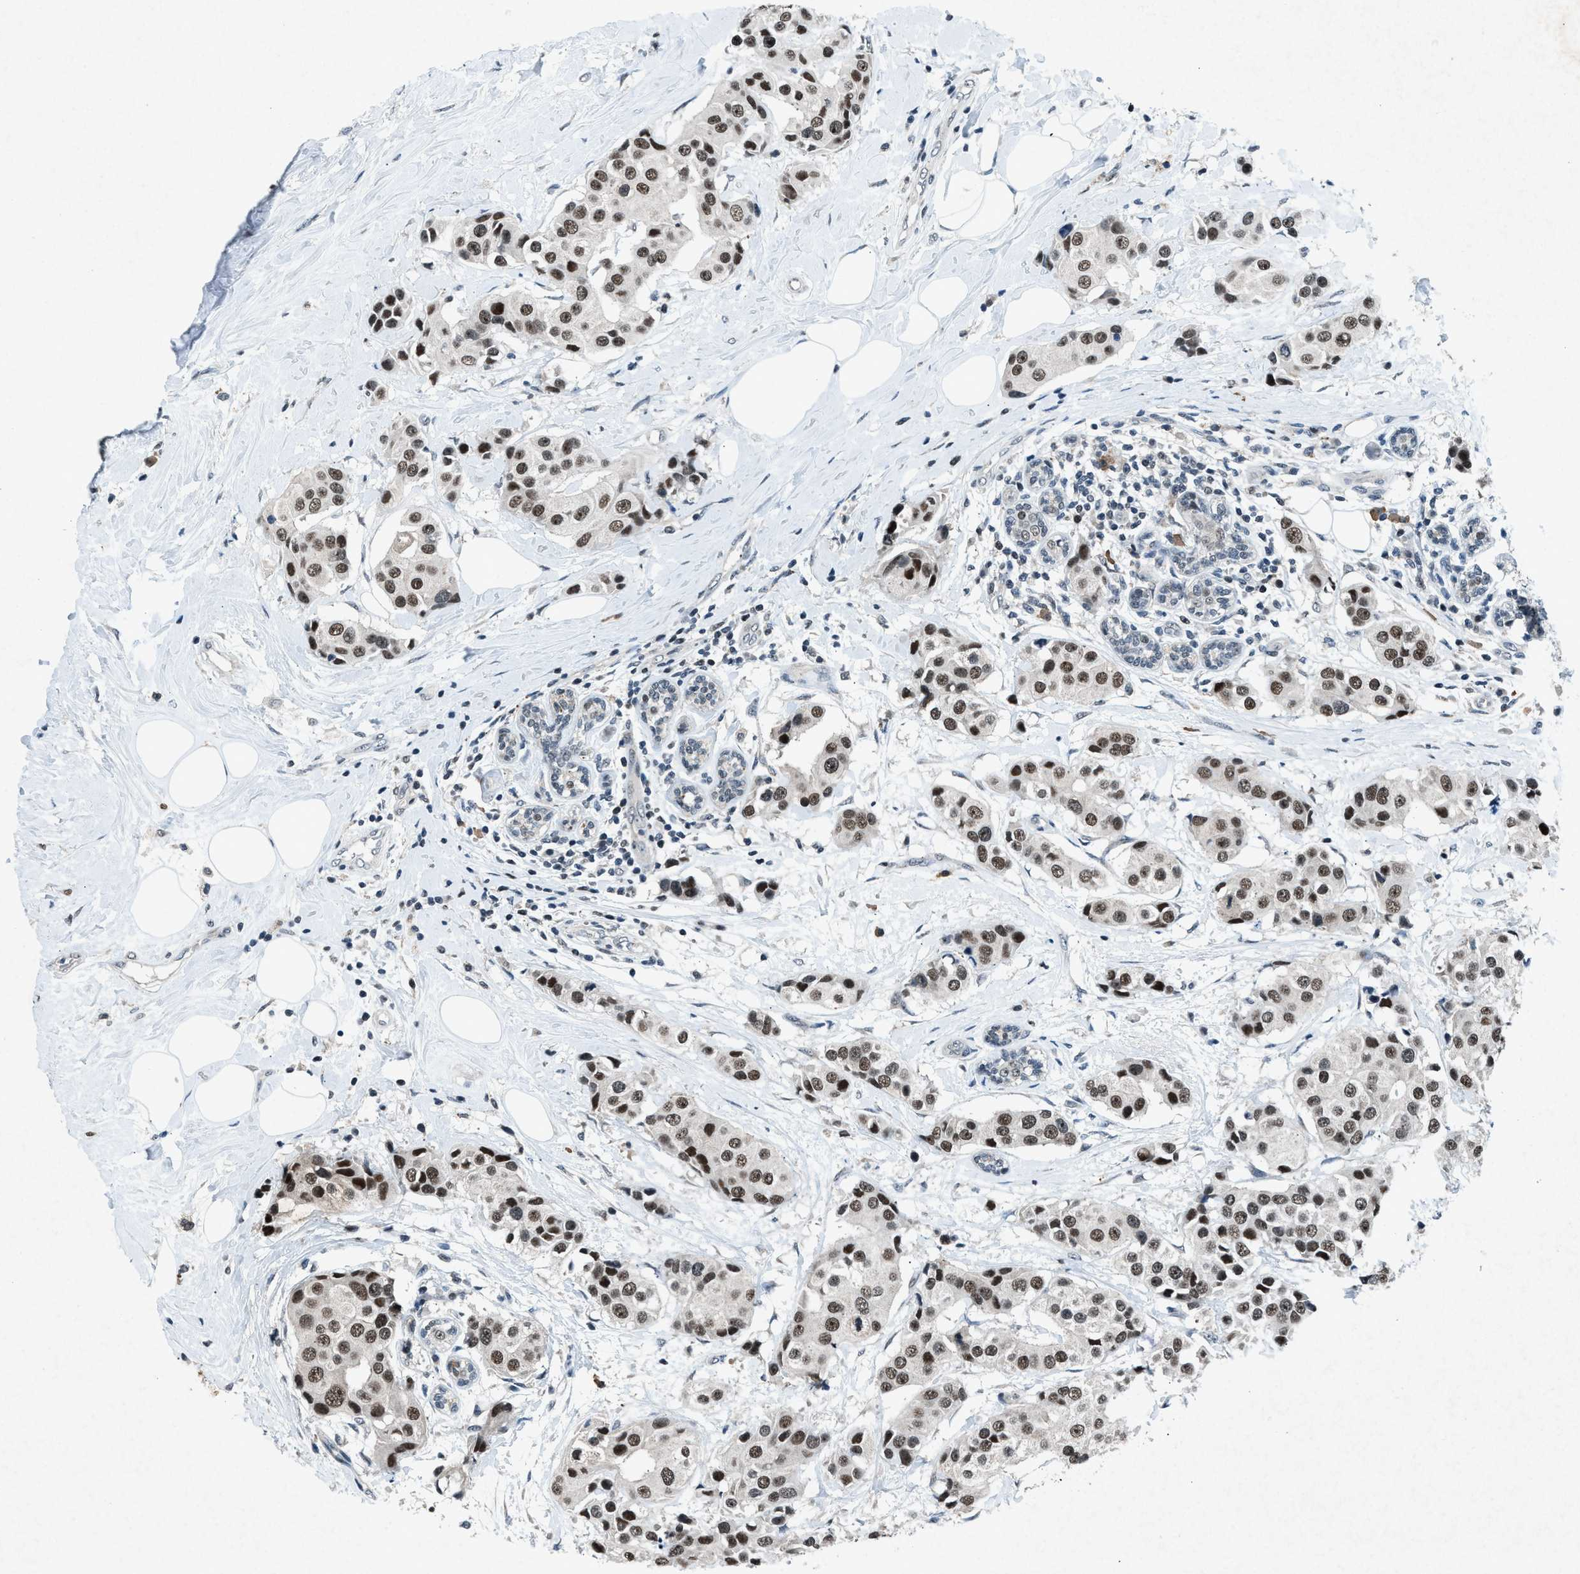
{"staining": {"intensity": "moderate", "quantity": ">75%", "location": "nuclear"}, "tissue": "breast cancer", "cell_type": "Tumor cells", "image_type": "cancer", "snomed": [{"axis": "morphology", "description": "Normal tissue, NOS"}, {"axis": "morphology", "description": "Duct carcinoma"}, {"axis": "topography", "description": "Breast"}], "caption": "Moderate nuclear staining for a protein is appreciated in about >75% of tumor cells of breast cancer using immunohistochemistry (IHC).", "gene": "ADCY1", "patient": {"sex": "female", "age": 39}}